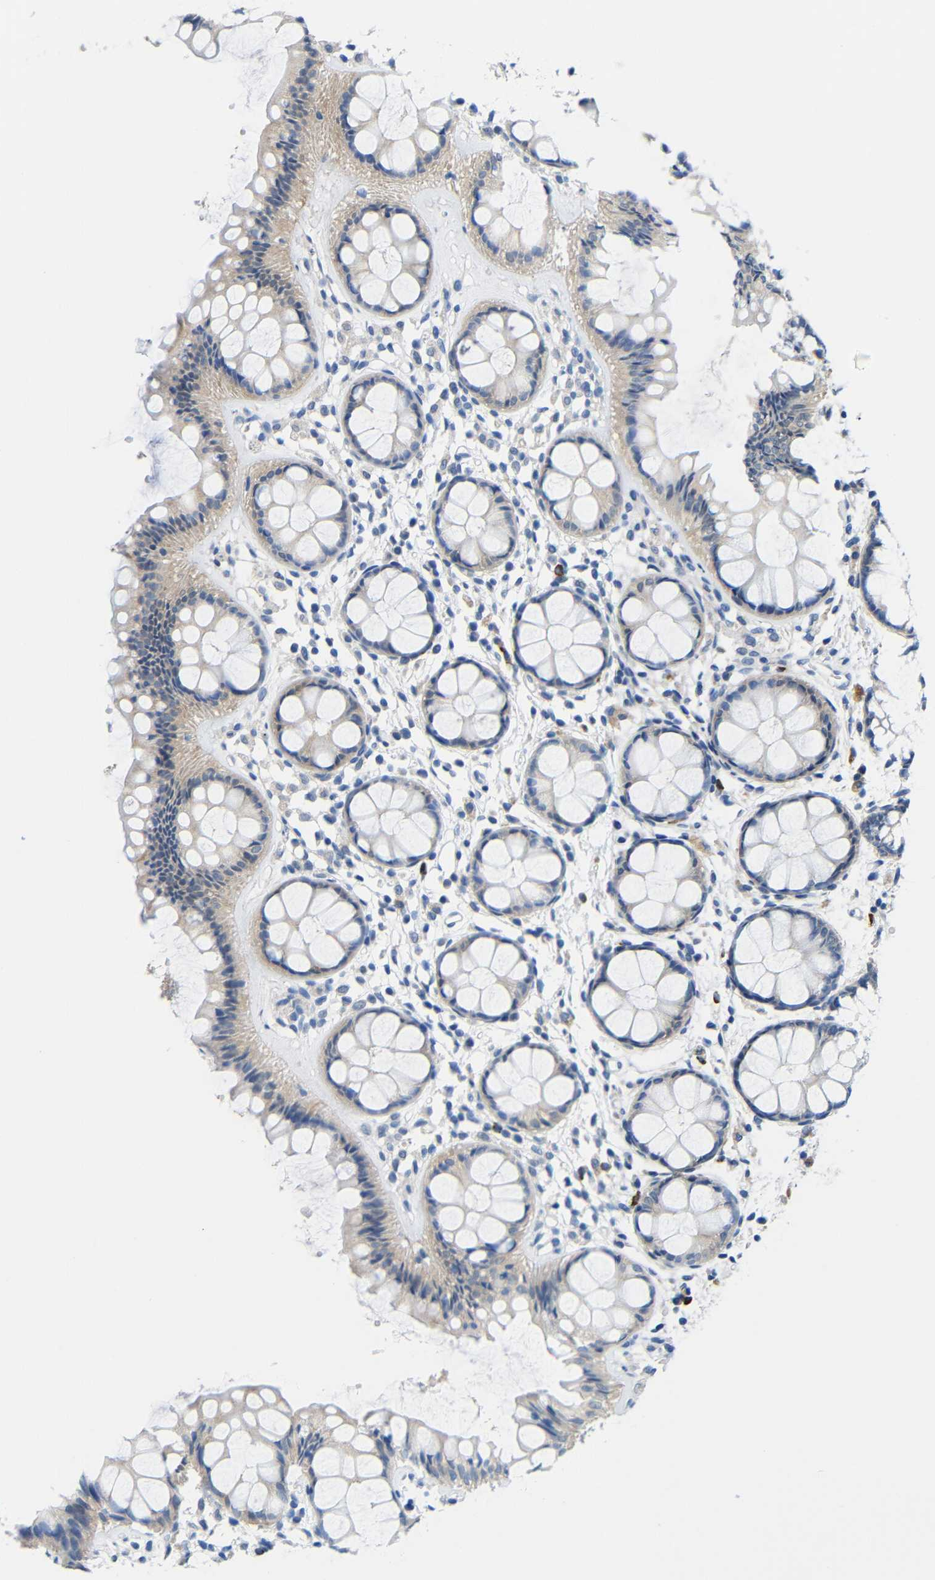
{"staining": {"intensity": "weak", "quantity": "25%-75%", "location": "cytoplasmic/membranous"}, "tissue": "rectum", "cell_type": "Glandular cells", "image_type": "normal", "snomed": [{"axis": "morphology", "description": "Normal tissue, NOS"}, {"axis": "topography", "description": "Rectum"}], "caption": "Immunohistochemistry photomicrograph of unremarkable rectum: rectum stained using immunohistochemistry (IHC) shows low levels of weak protein expression localized specifically in the cytoplasmic/membranous of glandular cells, appearing as a cytoplasmic/membranous brown color.", "gene": "NEGR1", "patient": {"sex": "female", "age": 66}}